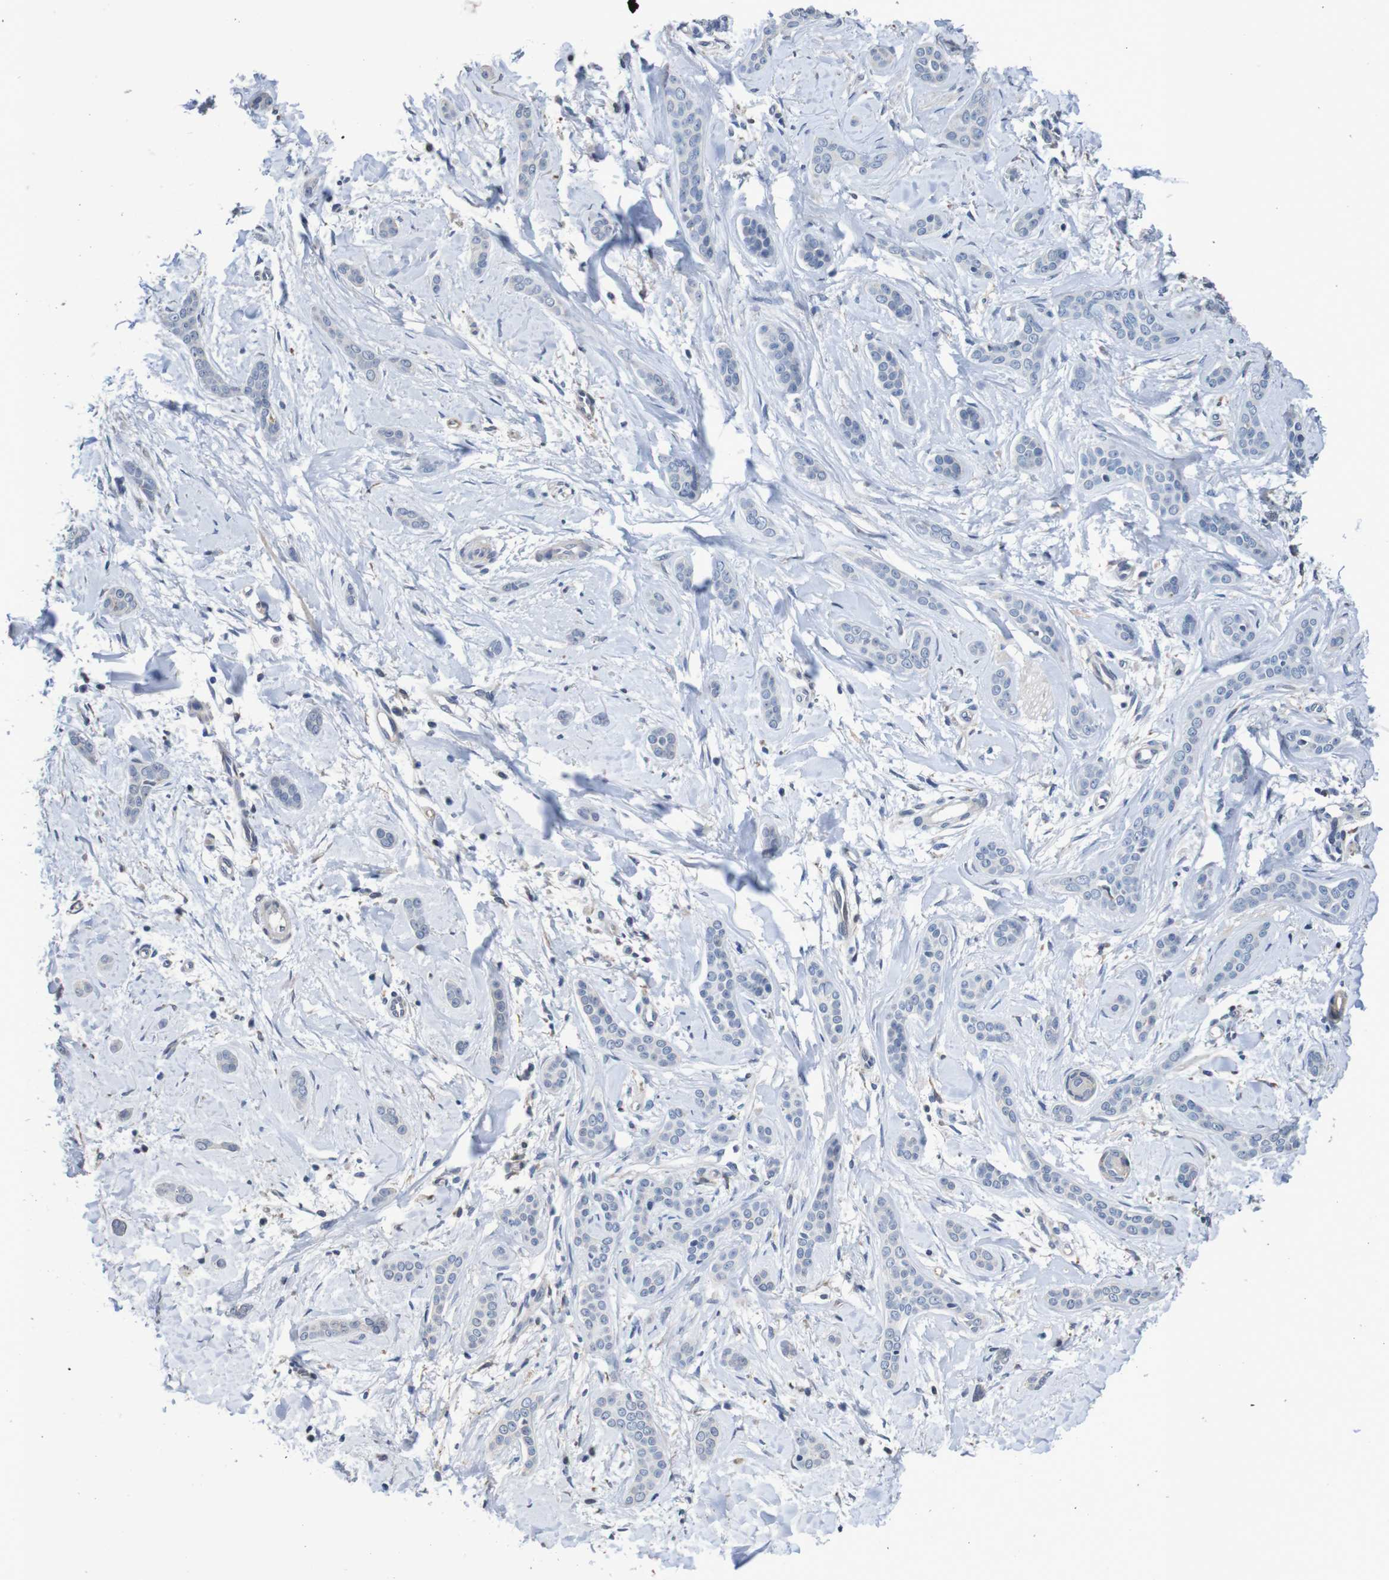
{"staining": {"intensity": "negative", "quantity": "none", "location": "none"}, "tissue": "skin cancer", "cell_type": "Tumor cells", "image_type": "cancer", "snomed": [{"axis": "morphology", "description": "Basal cell carcinoma"}, {"axis": "morphology", "description": "Adnexal tumor, benign"}, {"axis": "topography", "description": "Skin"}], "caption": "Tumor cells are negative for protein expression in human skin cancer.", "gene": "FIBP", "patient": {"sex": "female", "age": 42}}